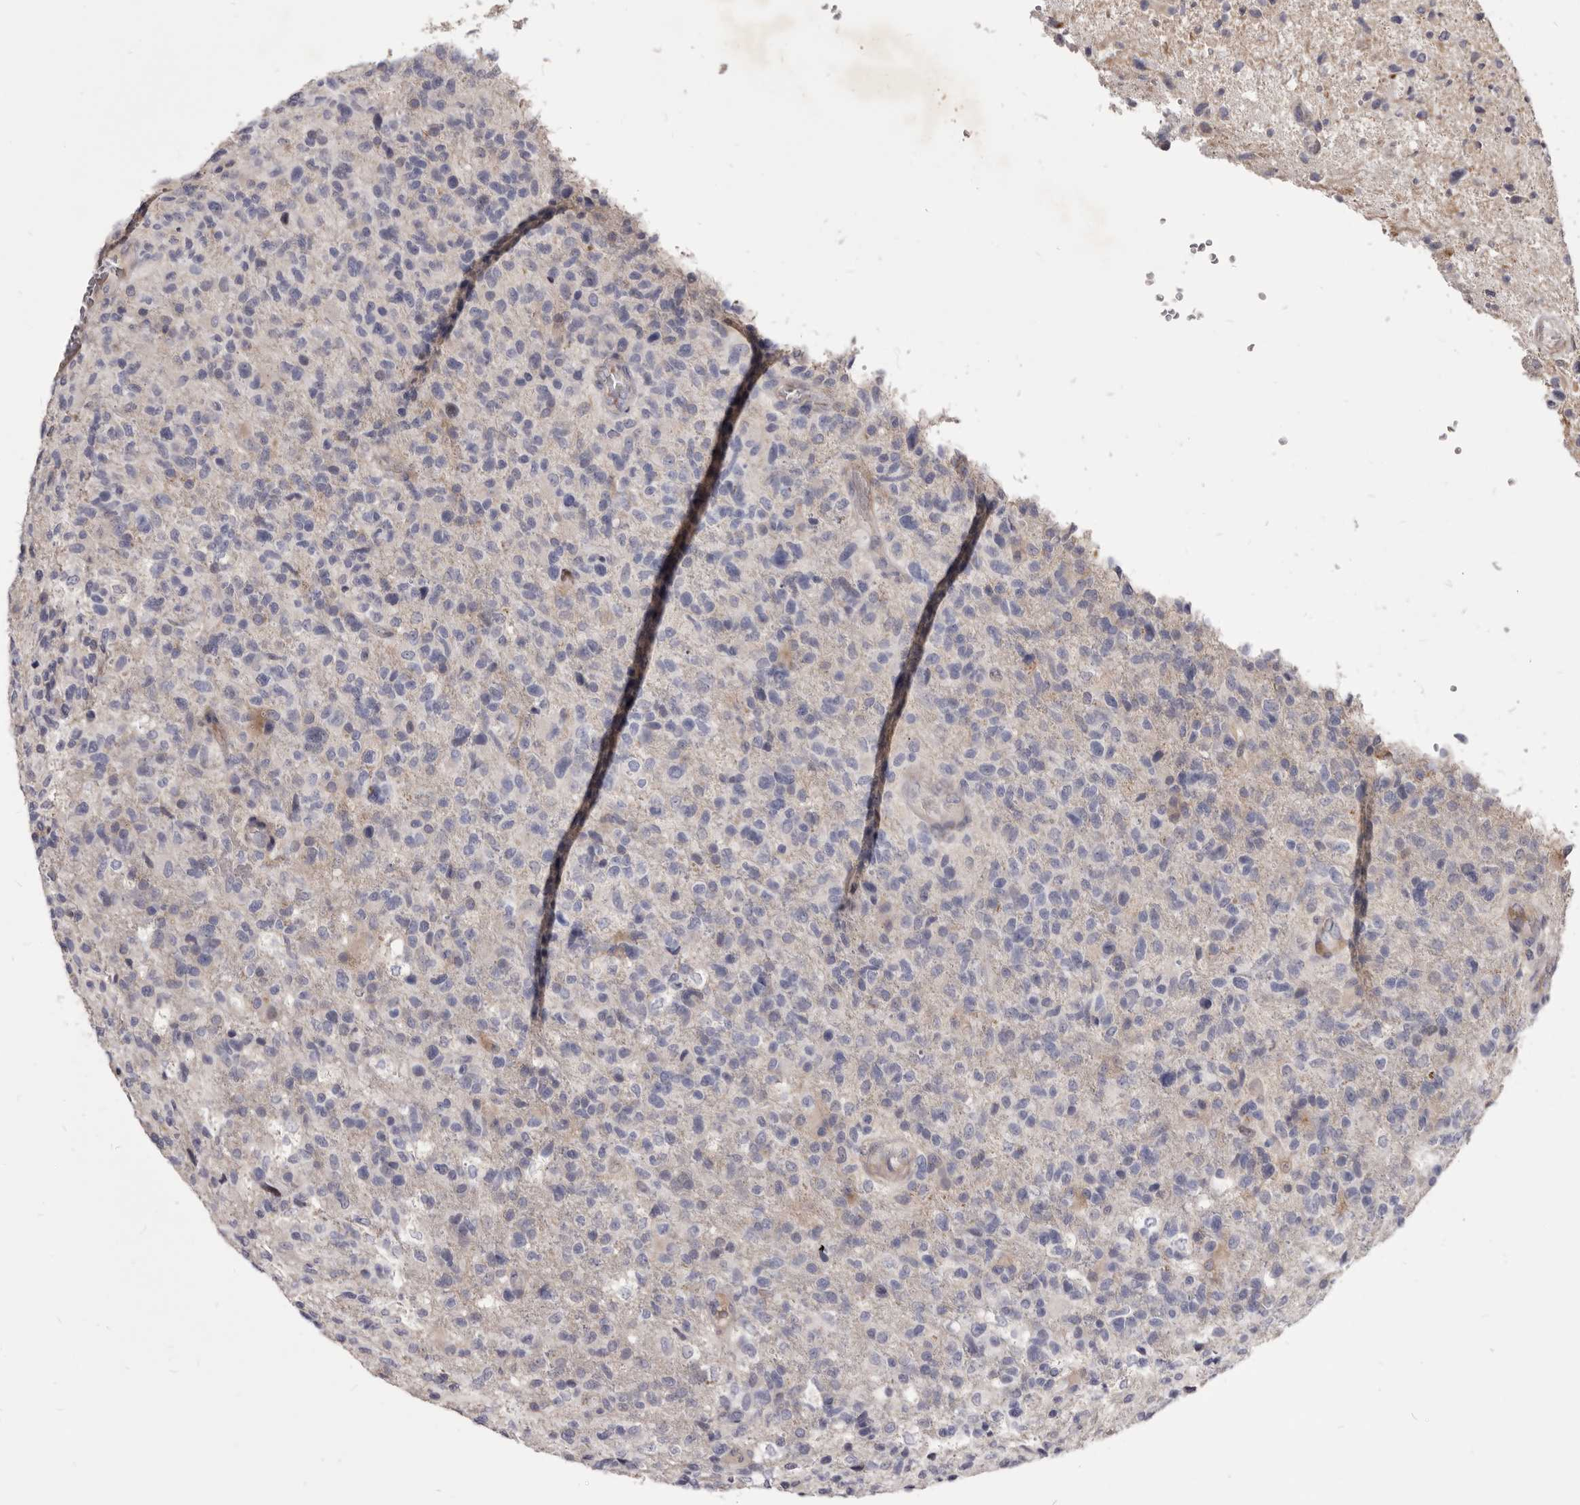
{"staining": {"intensity": "negative", "quantity": "none", "location": "none"}, "tissue": "glioma", "cell_type": "Tumor cells", "image_type": "cancer", "snomed": [{"axis": "morphology", "description": "Glioma, malignant, High grade"}, {"axis": "topography", "description": "Brain"}], "caption": "This is an immunohistochemistry image of human malignant glioma (high-grade). There is no positivity in tumor cells.", "gene": "FAS", "patient": {"sex": "male", "age": 72}}